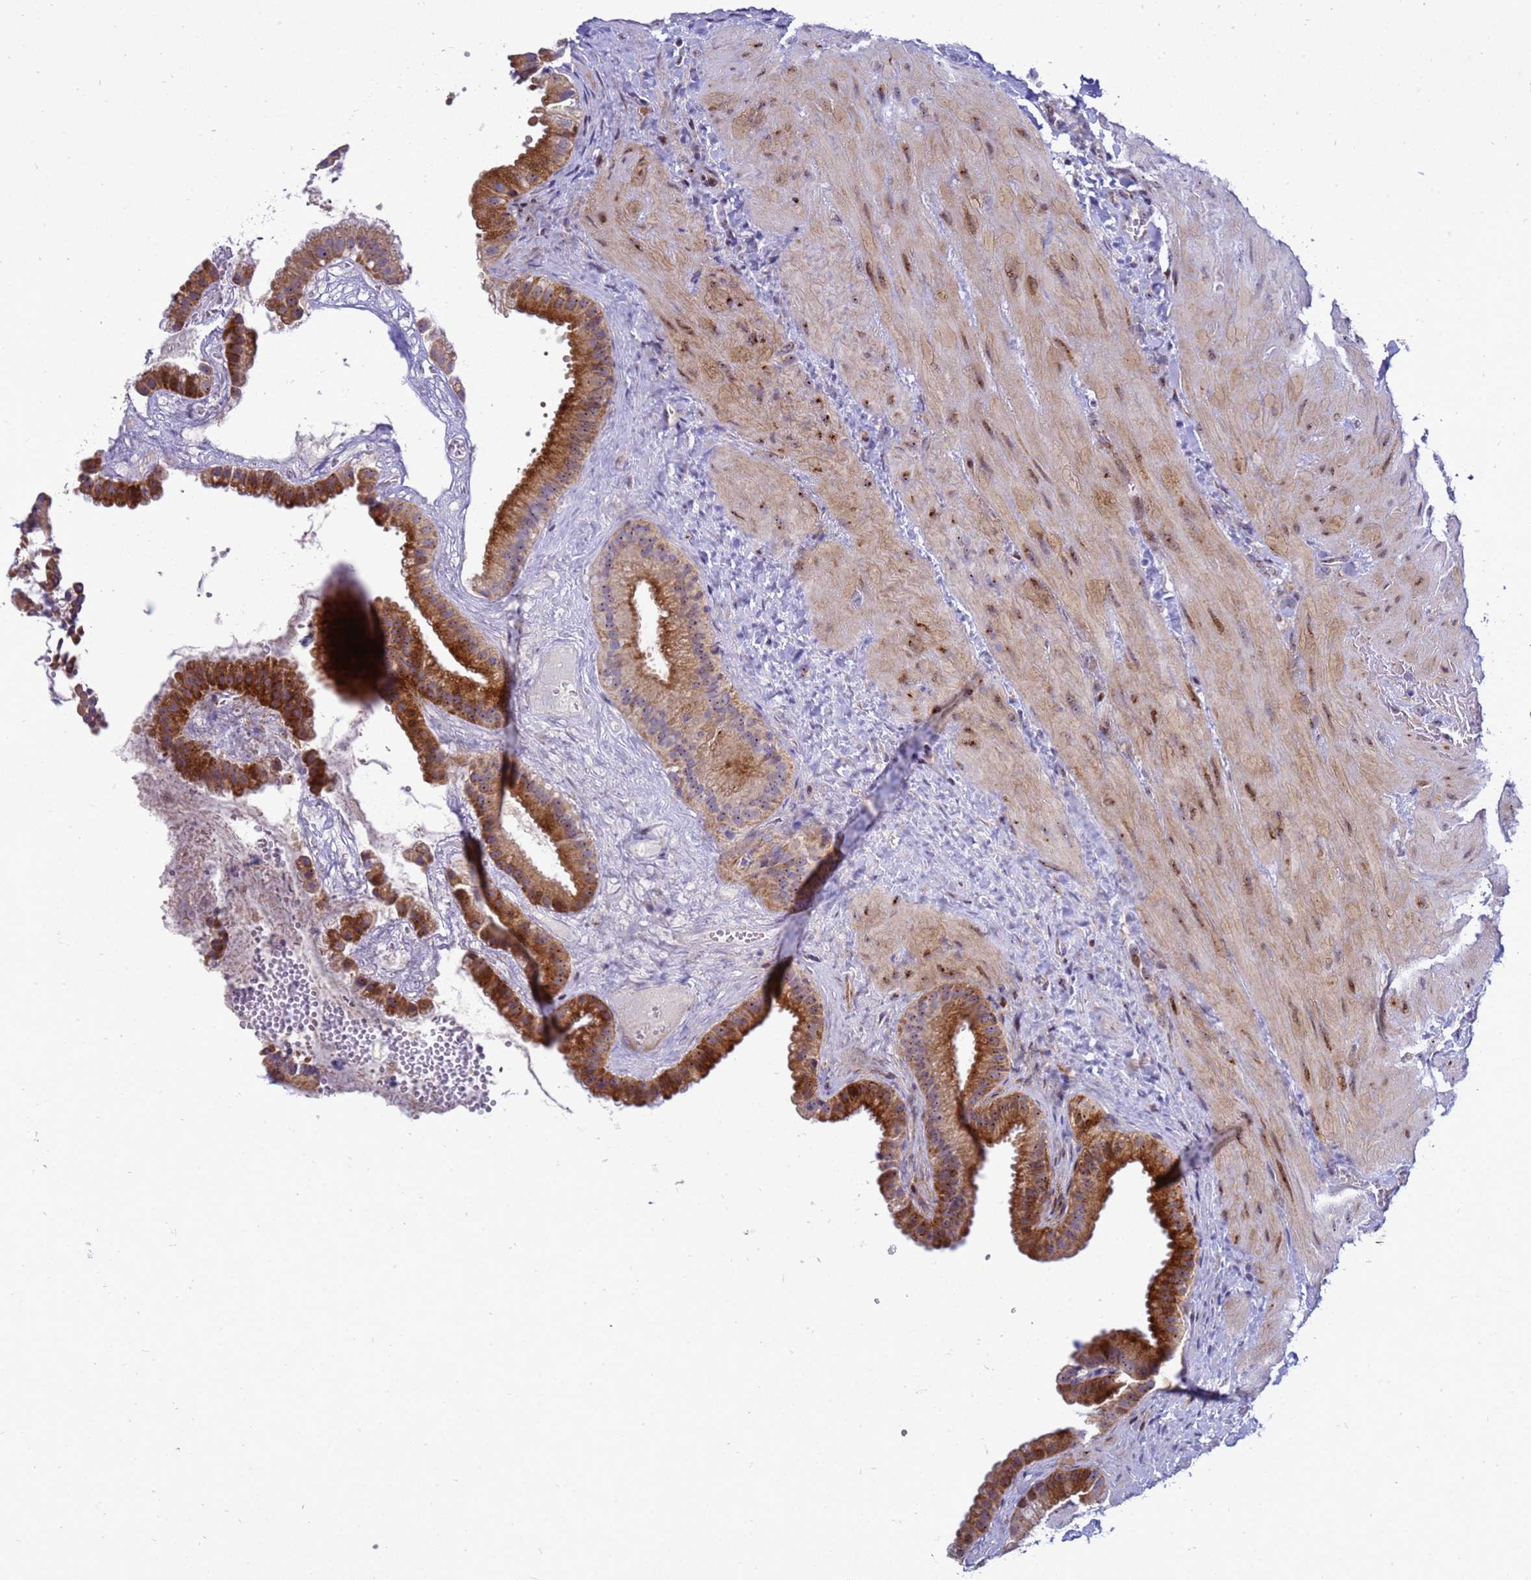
{"staining": {"intensity": "strong", "quantity": "25%-75%", "location": "cytoplasmic/membranous"}, "tissue": "gallbladder", "cell_type": "Glandular cells", "image_type": "normal", "snomed": [{"axis": "morphology", "description": "Normal tissue, NOS"}, {"axis": "topography", "description": "Gallbladder"}], "caption": "IHC image of unremarkable human gallbladder stained for a protein (brown), which demonstrates high levels of strong cytoplasmic/membranous positivity in approximately 25%-75% of glandular cells.", "gene": "RSPO1", "patient": {"sex": "male", "age": 55}}